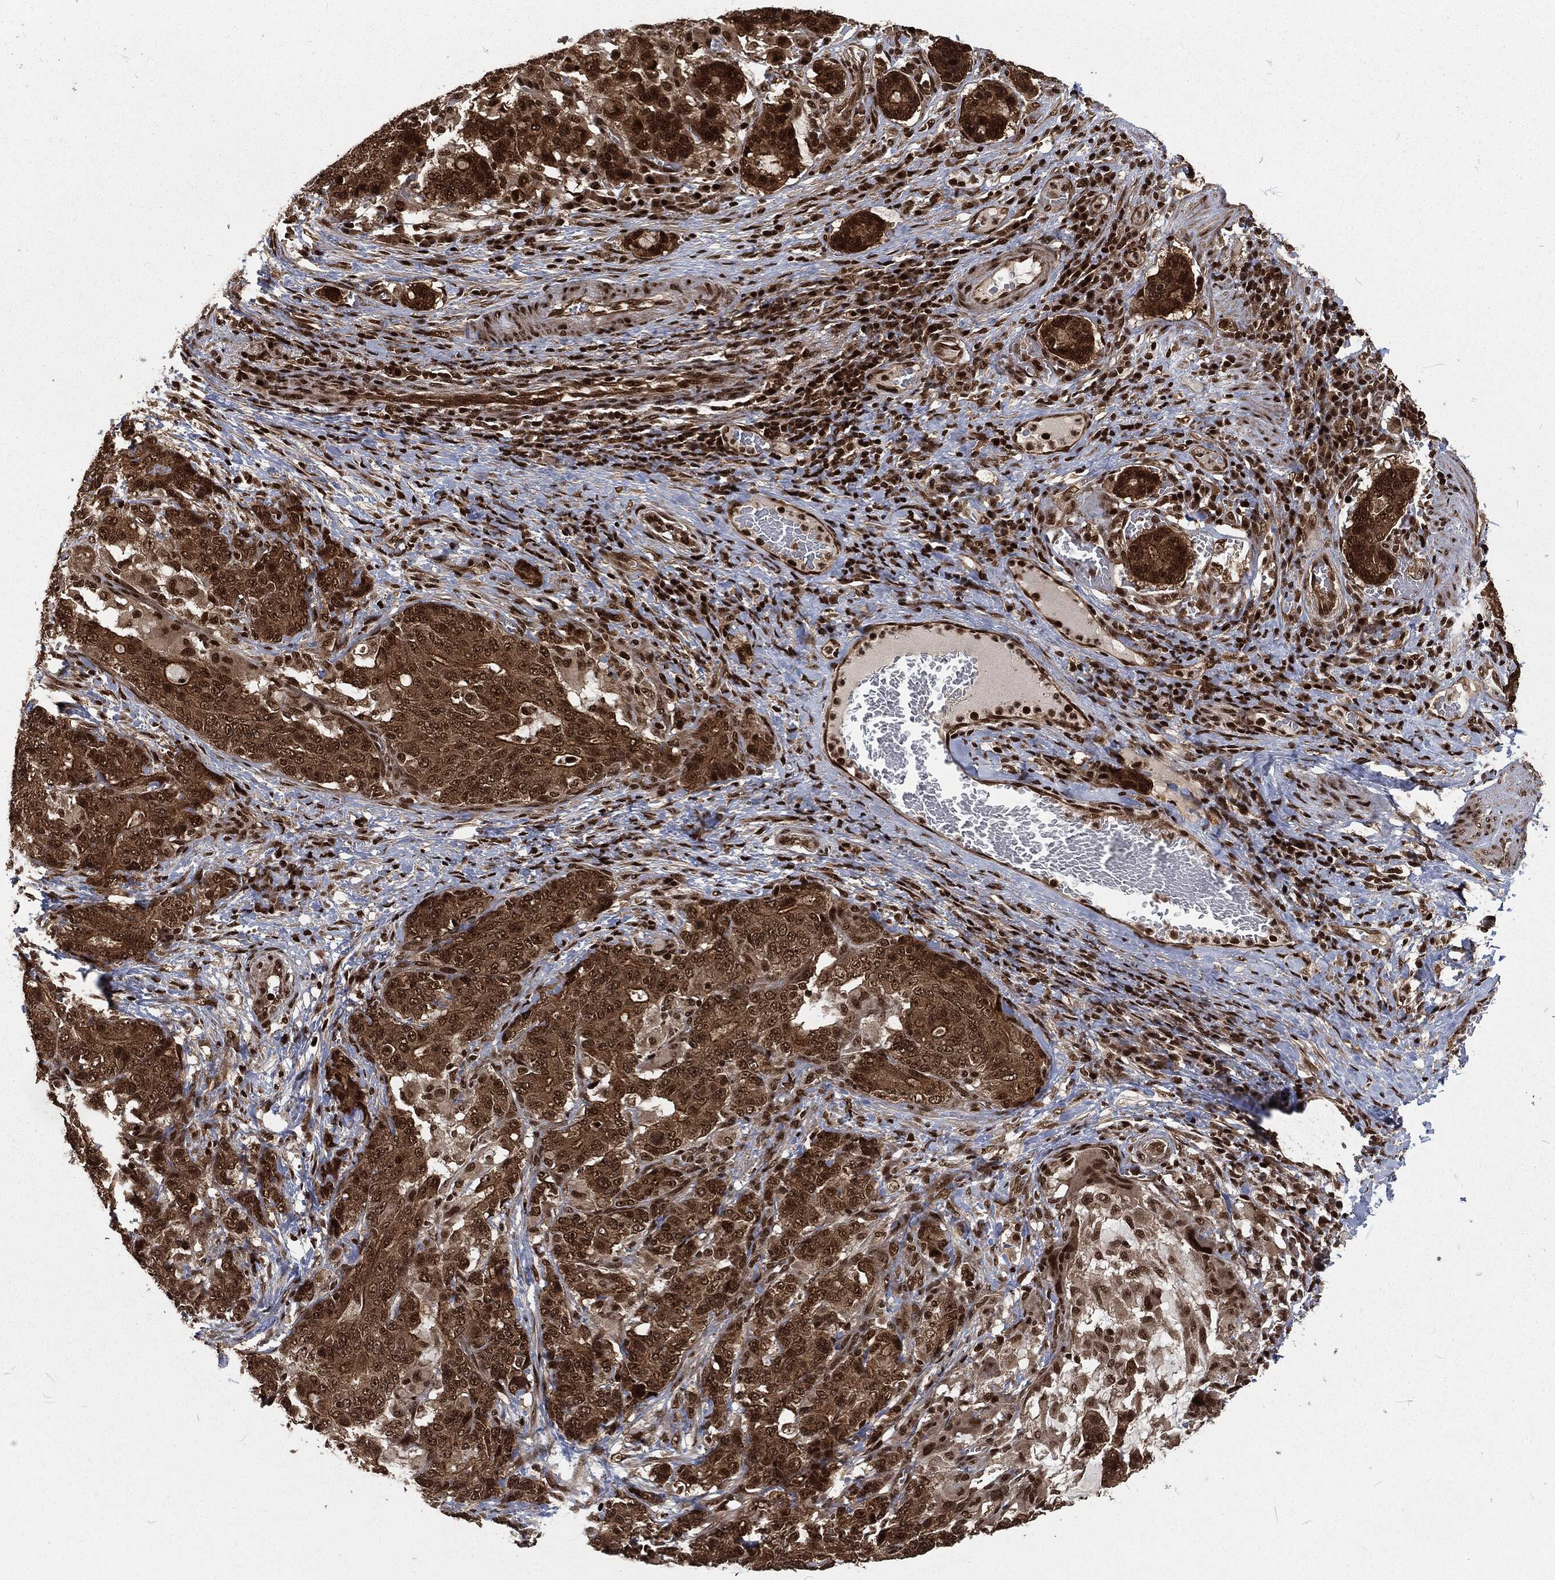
{"staining": {"intensity": "strong", "quantity": ">75%", "location": "cytoplasmic/membranous,nuclear"}, "tissue": "stomach cancer", "cell_type": "Tumor cells", "image_type": "cancer", "snomed": [{"axis": "morphology", "description": "Normal tissue, NOS"}, {"axis": "morphology", "description": "Adenocarcinoma, NOS"}, {"axis": "topography", "description": "Stomach"}], "caption": "Tumor cells show high levels of strong cytoplasmic/membranous and nuclear staining in about >75% of cells in human stomach cancer (adenocarcinoma).", "gene": "NGRN", "patient": {"sex": "female", "age": 64}}